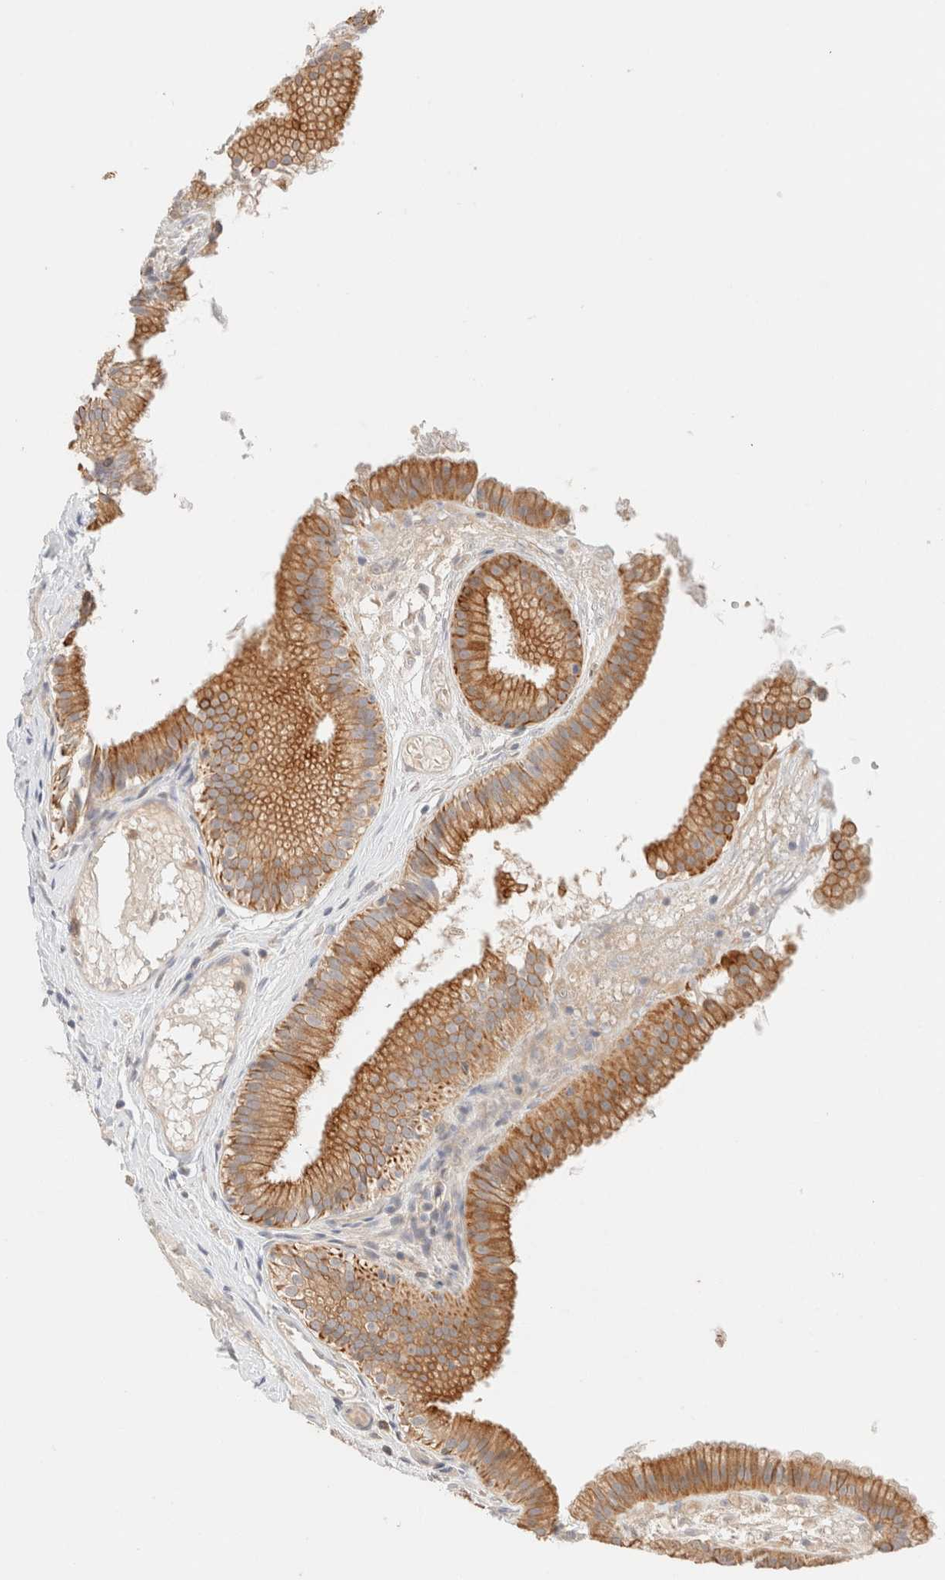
{"staining": {"intensity": "moderate", "quantity": ">75%", "location": "cytoplasmic/membranous"}, "tissue": "gallbladder", "cell_type": "Glandular cells", "image_type": "normal", "snomed": [{"axis": "morphology", "description": "Normal tissue, NOS"}, {"axis": "topography", "description": "Gallbladder"}], "caption": "This micrograph displays IHC staining of benign human gallbladder, with medium moderate cytoplasmic/membranous staining in approximately >75% of glandular cells.", "gene": "SGSM2", "patient": {"sex": "female", "age": 26}}